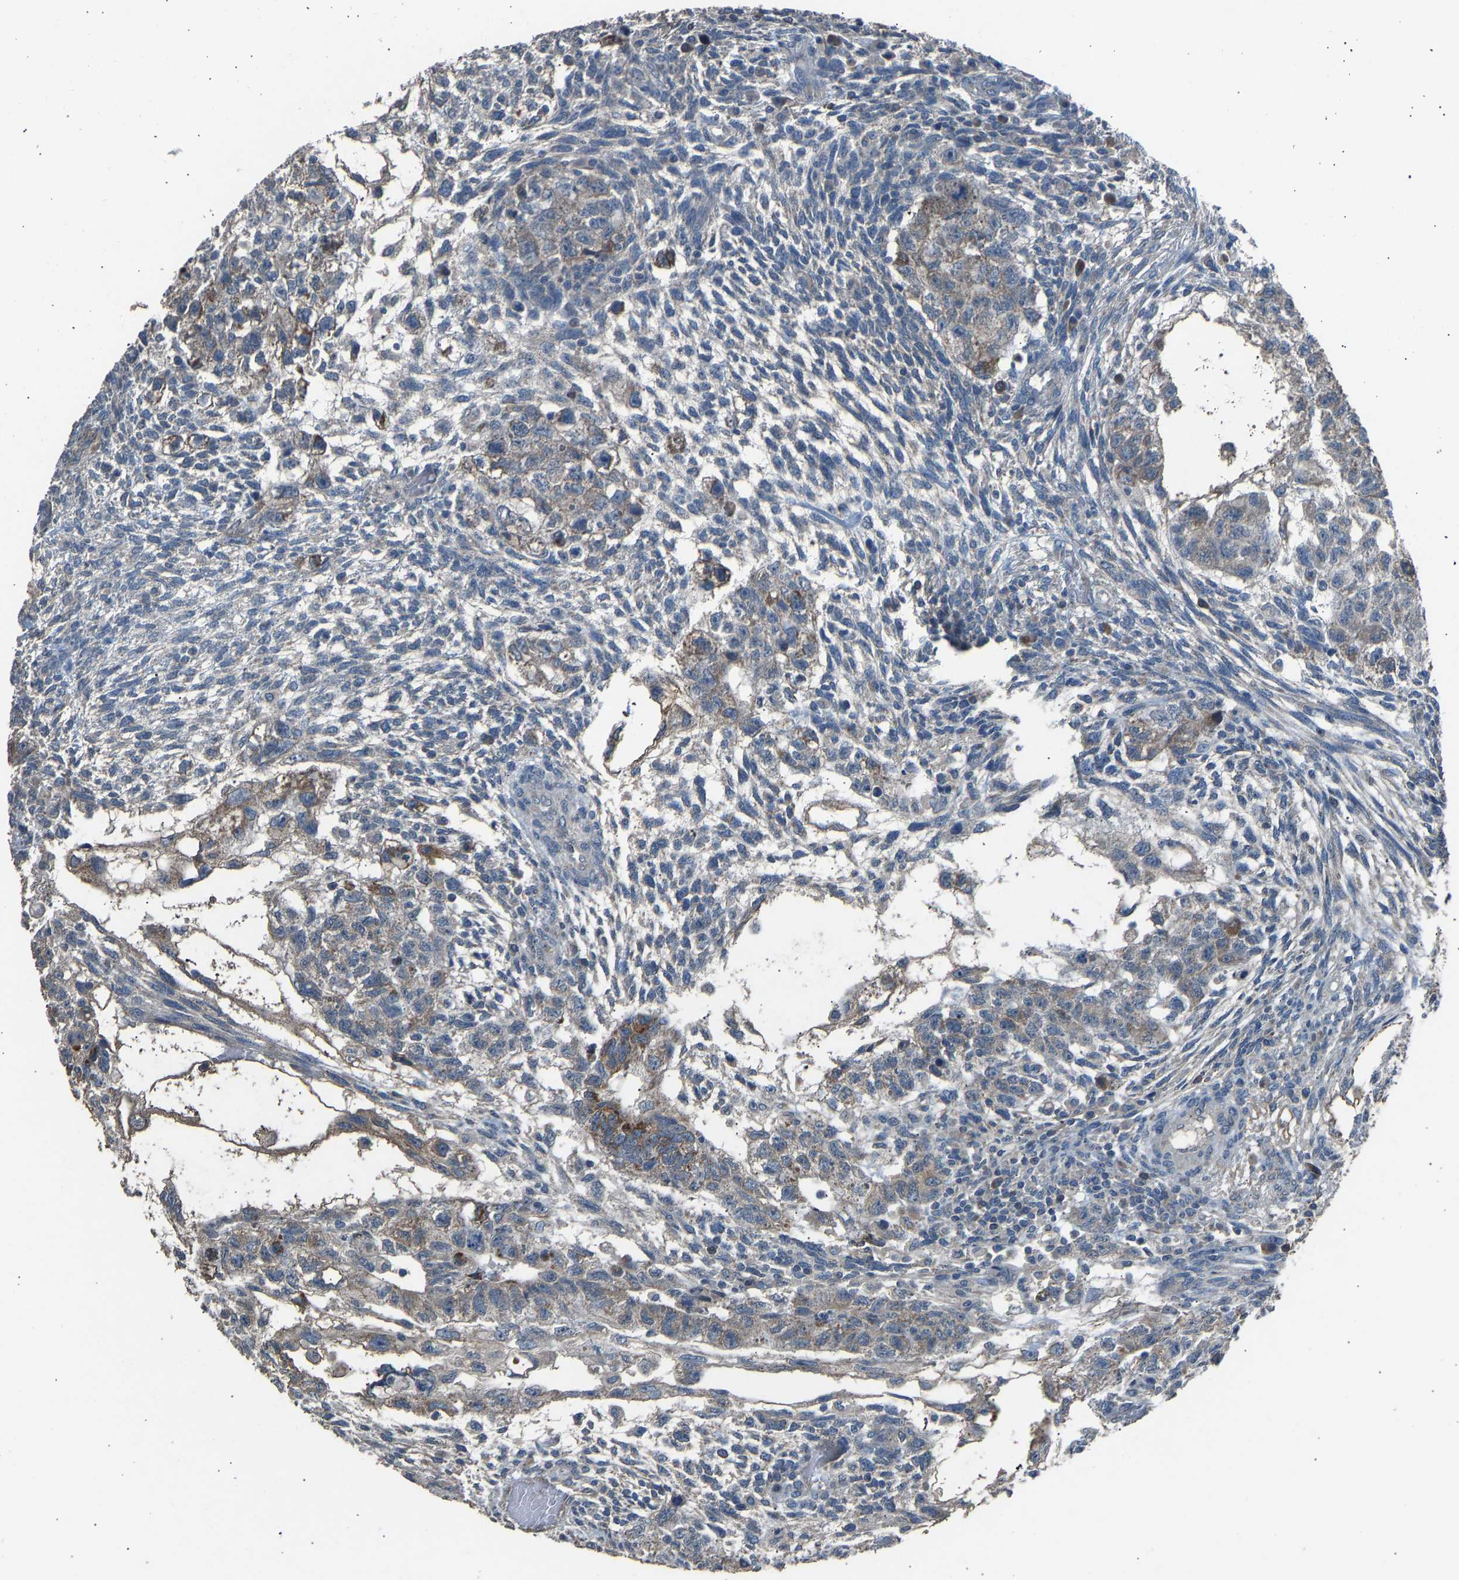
{"staining": {"intensity": "weak", "quantity": "<25%", "location": "cytoplasmic/membranous"}, "tissue": "testis cancer", "cell_type": "Tumor cells", "image_type": "cancer", "snomed": [{"axis": "morphology", "description": "Normal tissue, NOS"}, {"axis": "morphology", "description": "Carcinoma, Embryonal, NOS"}, {"axis": "topography", "description": "Testis"}], "caption": "Tumor cells are negative for brown protein staining in embryonal carcinoma (testis).", "gene": "TGFBR3", "patient": {"sex": "male", "age": 36}}